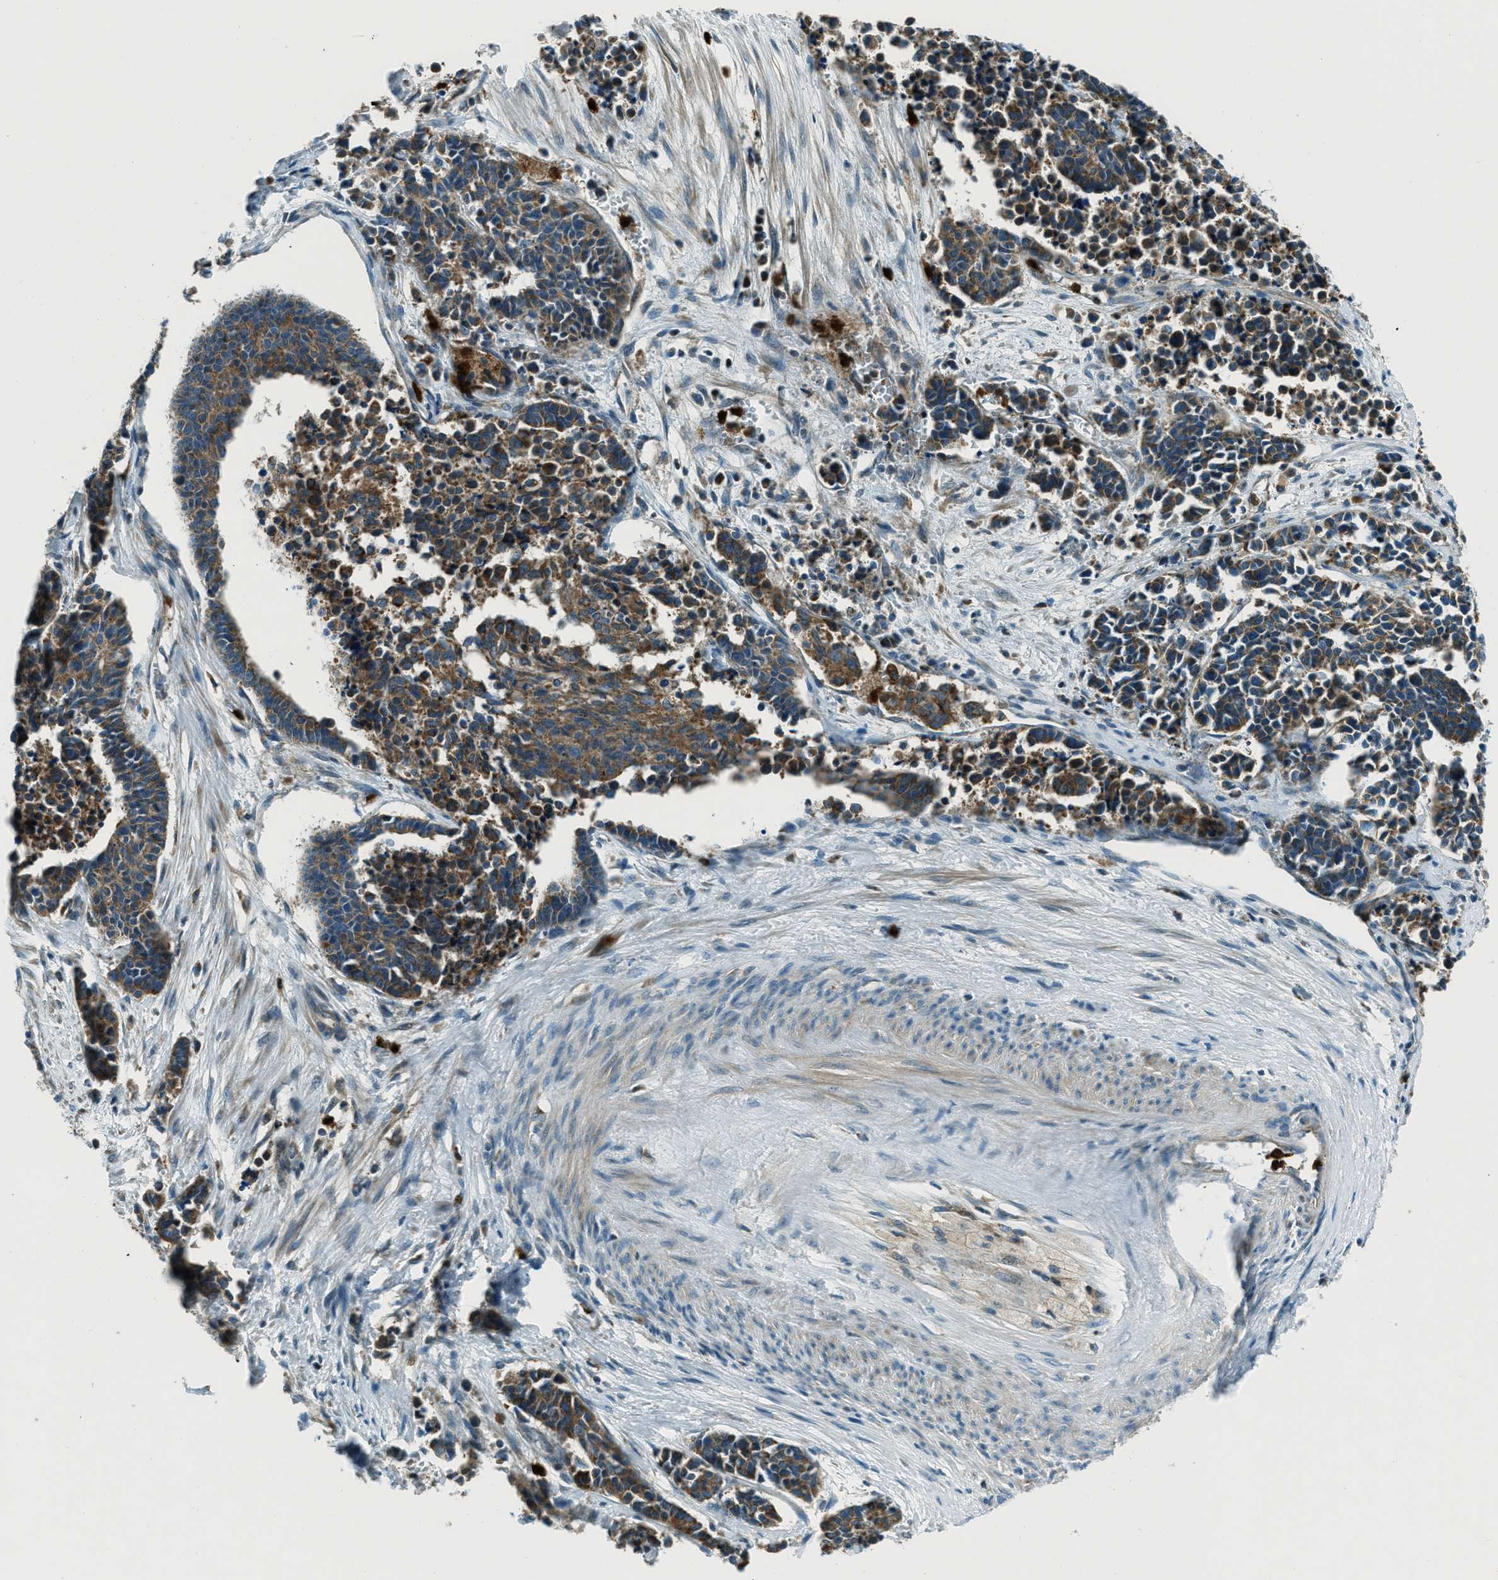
{"staining": {"intensity": "moderate", "quantity": ">75%", "location": "cytoplasmic/membranous"}, "tissue": "cervical cancer", "cell_type": "Tumor cells", "image_type": "cancer", "snomed": [{"axis": "morphology", "description": "Squamous cell carcinoma, NOS"}, {"axis": "topography", "description": "Cervix"}], "caption": "Immunohistochemistry micrograph of neoplastic tissue: human cervical squamous cell carcinoma stained using immunohistochemistry shows medium levels of moderate protein expression localized specifically in the cytoplasmic/membranous of tumor cells, appearing as a cytoplasmic/membranous brown color.", "gene": "FAR1", "patient": {"sex": "female", "age": 35}}